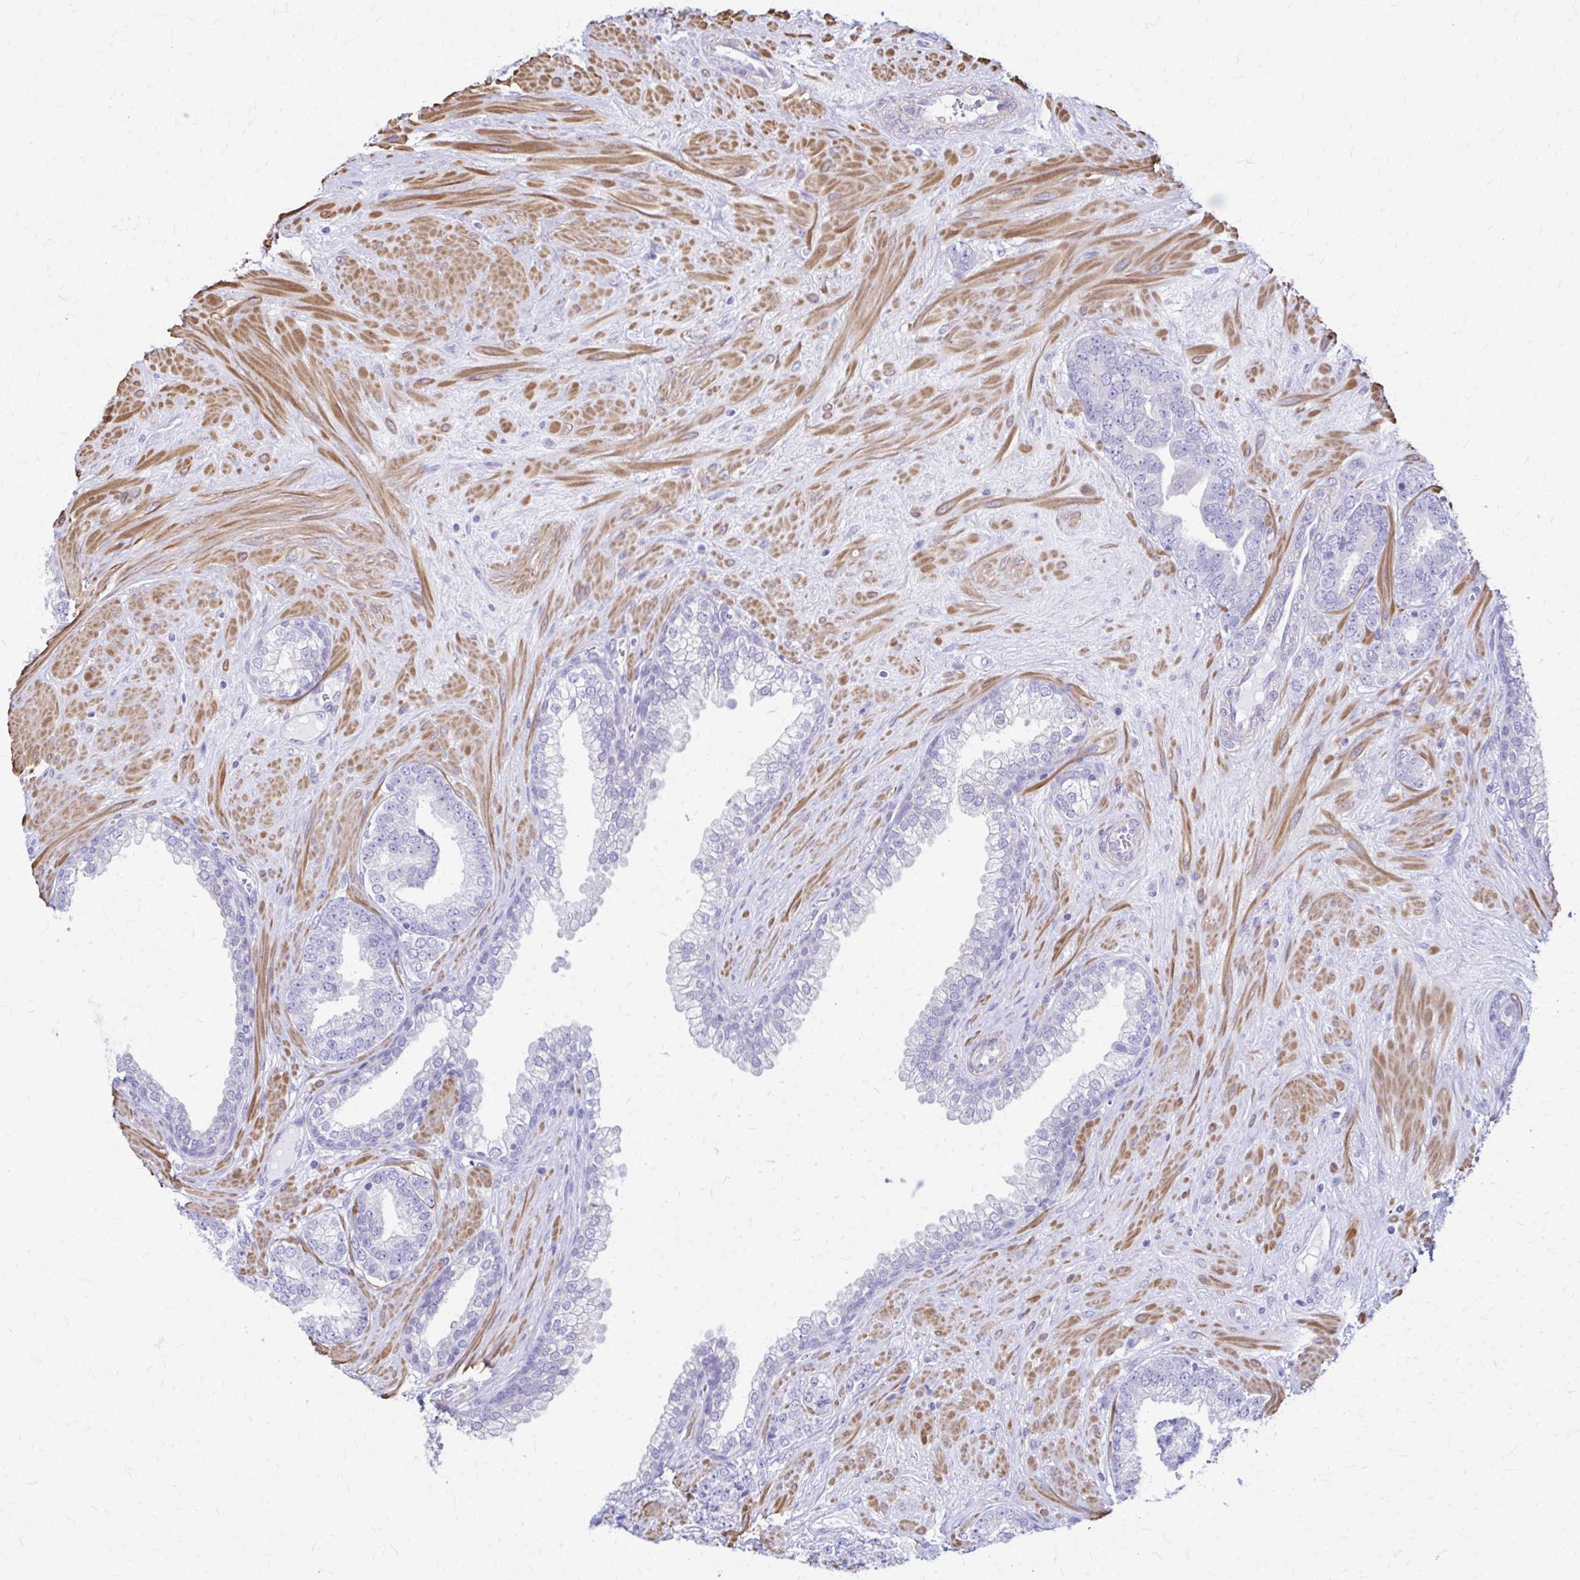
{"staining": {"intensity": "negative", "quantity": "none", "location": "none"}, "tissue": "prostate cancer", "cell_type": "Tumor cells", "image_type": "cancer", "snomed": [{"axis": "morphology", "description": "Adenocarcinoma, High grade"}, {"axis": "topography", "description": "Prostate"}], "caption": "High power microscopy image of an immunohistochemistry (IHC) photomicrograph of prostate adenocarcinoma (high-grade), revealing no significant staining in tumor cells. (Stains: DAB IHC with hematoxylin counter stain, Microscopy: brightfield microscopy at high magnification).", "gene": "DSP", "patient": {"sex": "male", "age": 62}}